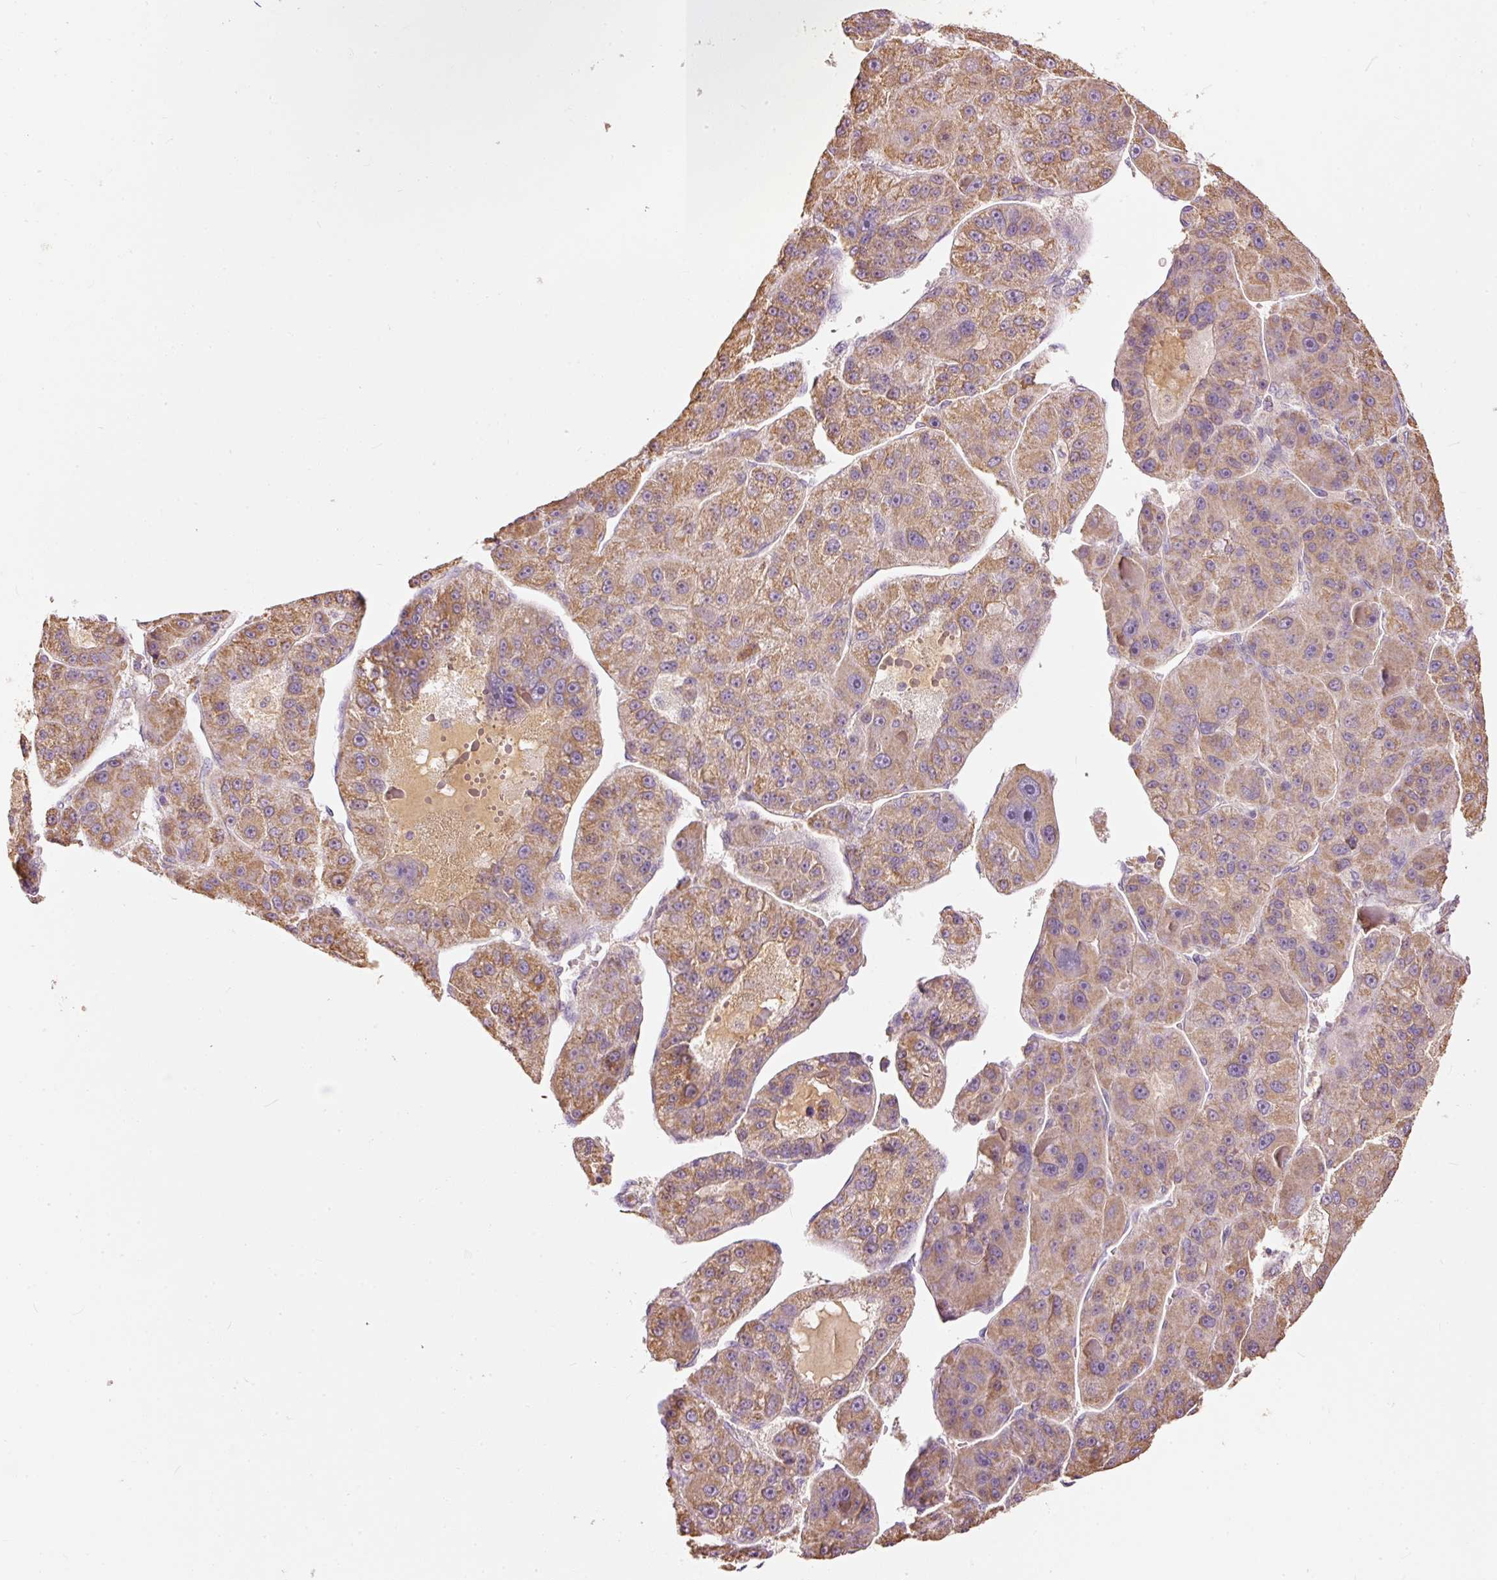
{"staining": {"intensity": "moderate", "quantity": ">75%", "location": "cytoplasmic/membranous"}, "tissue": "liver cancer", "cell_type": "Tumor cells", "image_type": "cancer", "snomed": [{"axis": "morphology", "description": "Carcinoma, Hepatocellular, NOS"}, {"axis": "topography", "description": "Liver"}], "caption": "There is medium levels of moderate cytoplasmic/membranous positivity in tumor cells of liver cancer, as demonstrated by immunohistochemical staining (brown color).", "gene": "PSENEN", "patient": {"sex": "male", "age": 76}}